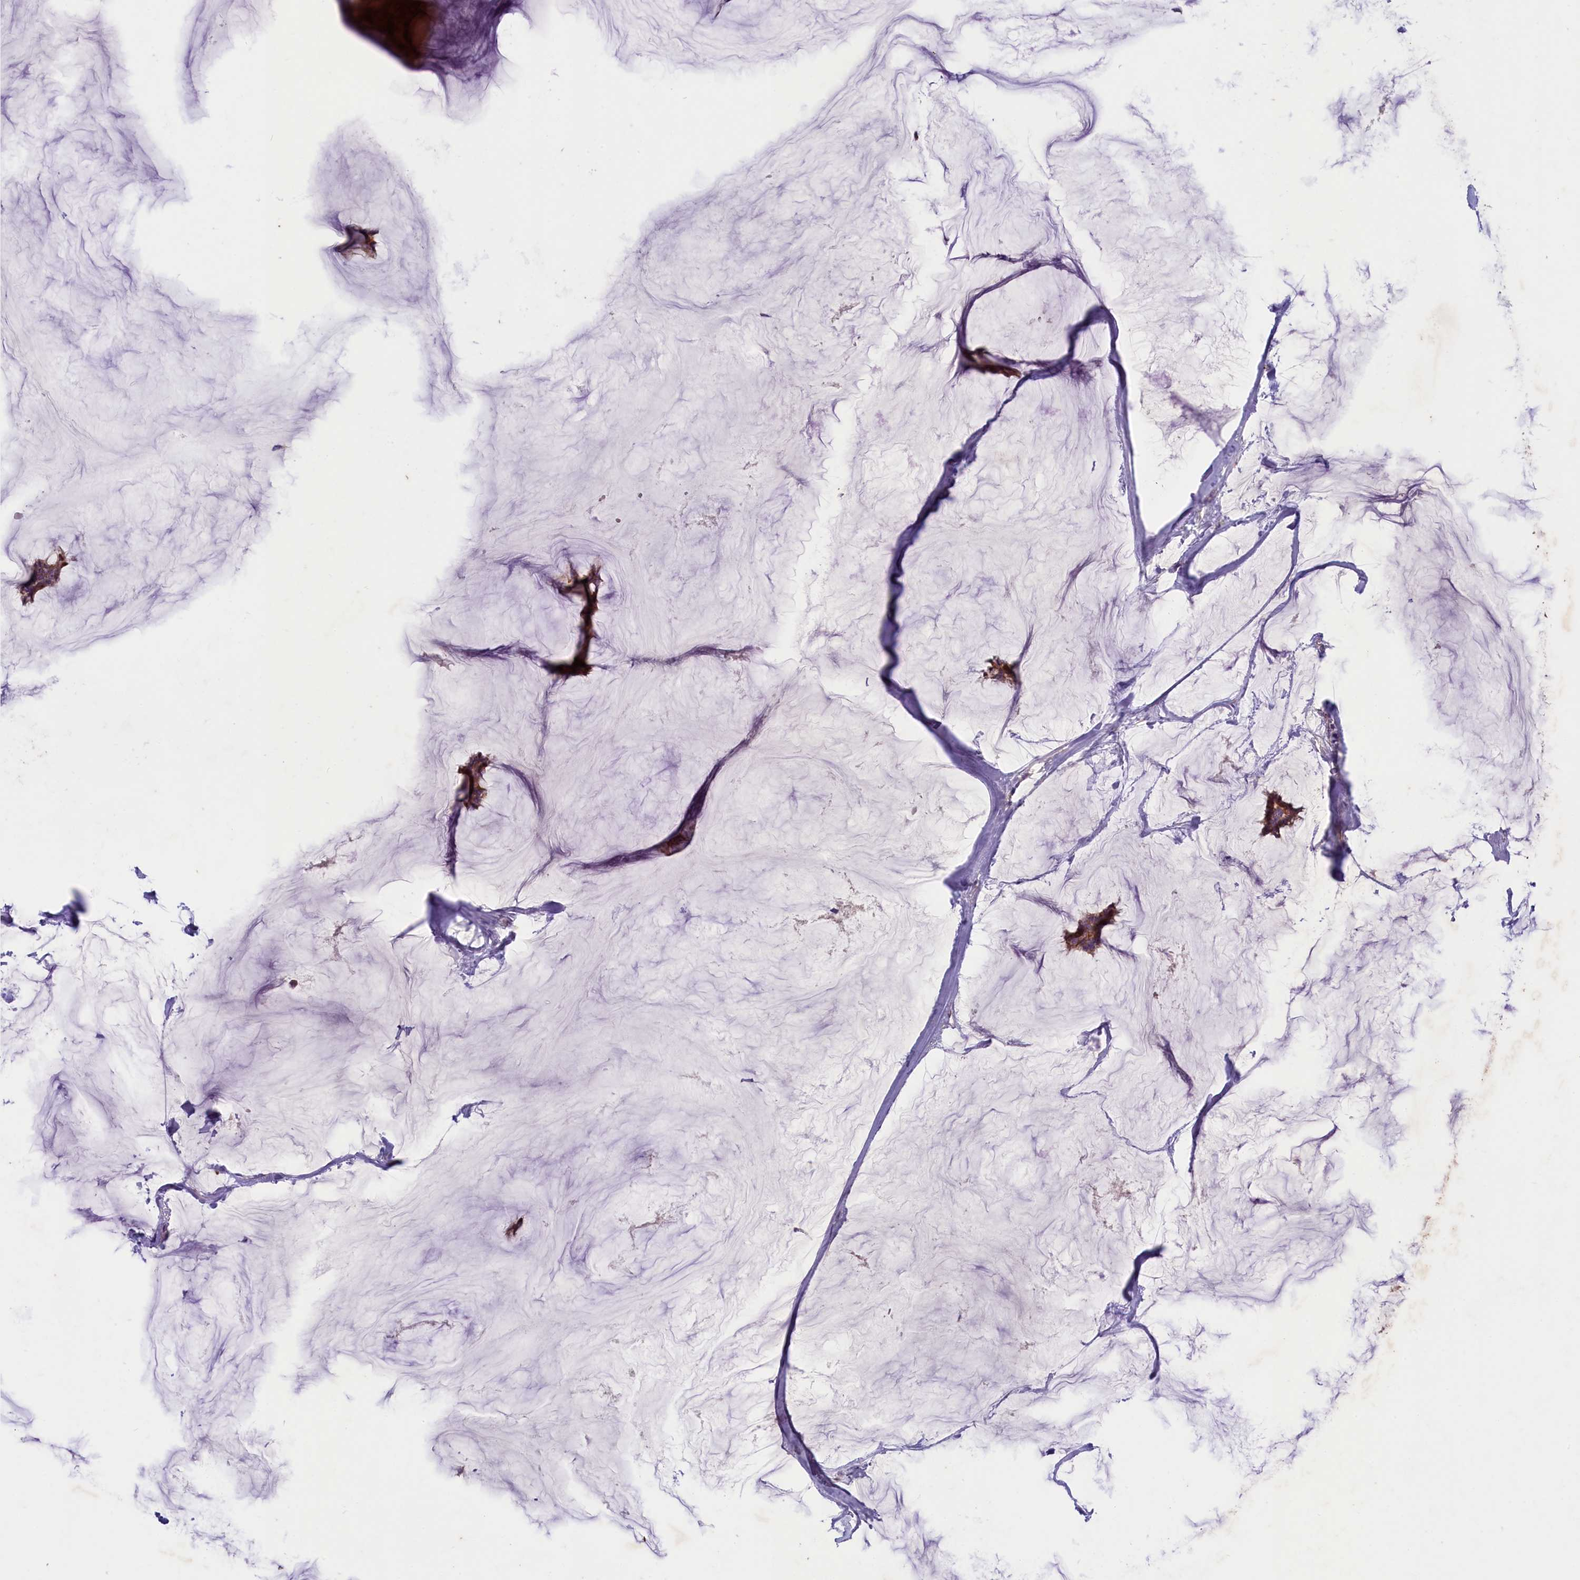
{"staining": {"intensity": "moderate", "quantity": ">75%", "location": "cytoplasmic/membranous"}, "tissue": "breast cancer", "cell_type": "Tumor cells", "image_type": "cancer", "snomed": [{"axis": "morphology", "description": "Duct carcinoma"}, {"axis": "topography", "description": "Breast"}], "caption": "Immunohistochemical staining of human breast cancer (infiltrating ductal carcinoma) exhibits moderate cytoplasmic/membranous protein positivity in approximately >75% of tumor cells. The protein is stained brown, and the nuclei are stained in blue (DAB (3,3'-diaminobenzidine) IHC with brightfield microscopy, high magnification).", "gene": "CD99L2", "patient": {"sex": "female", "age": 93}}